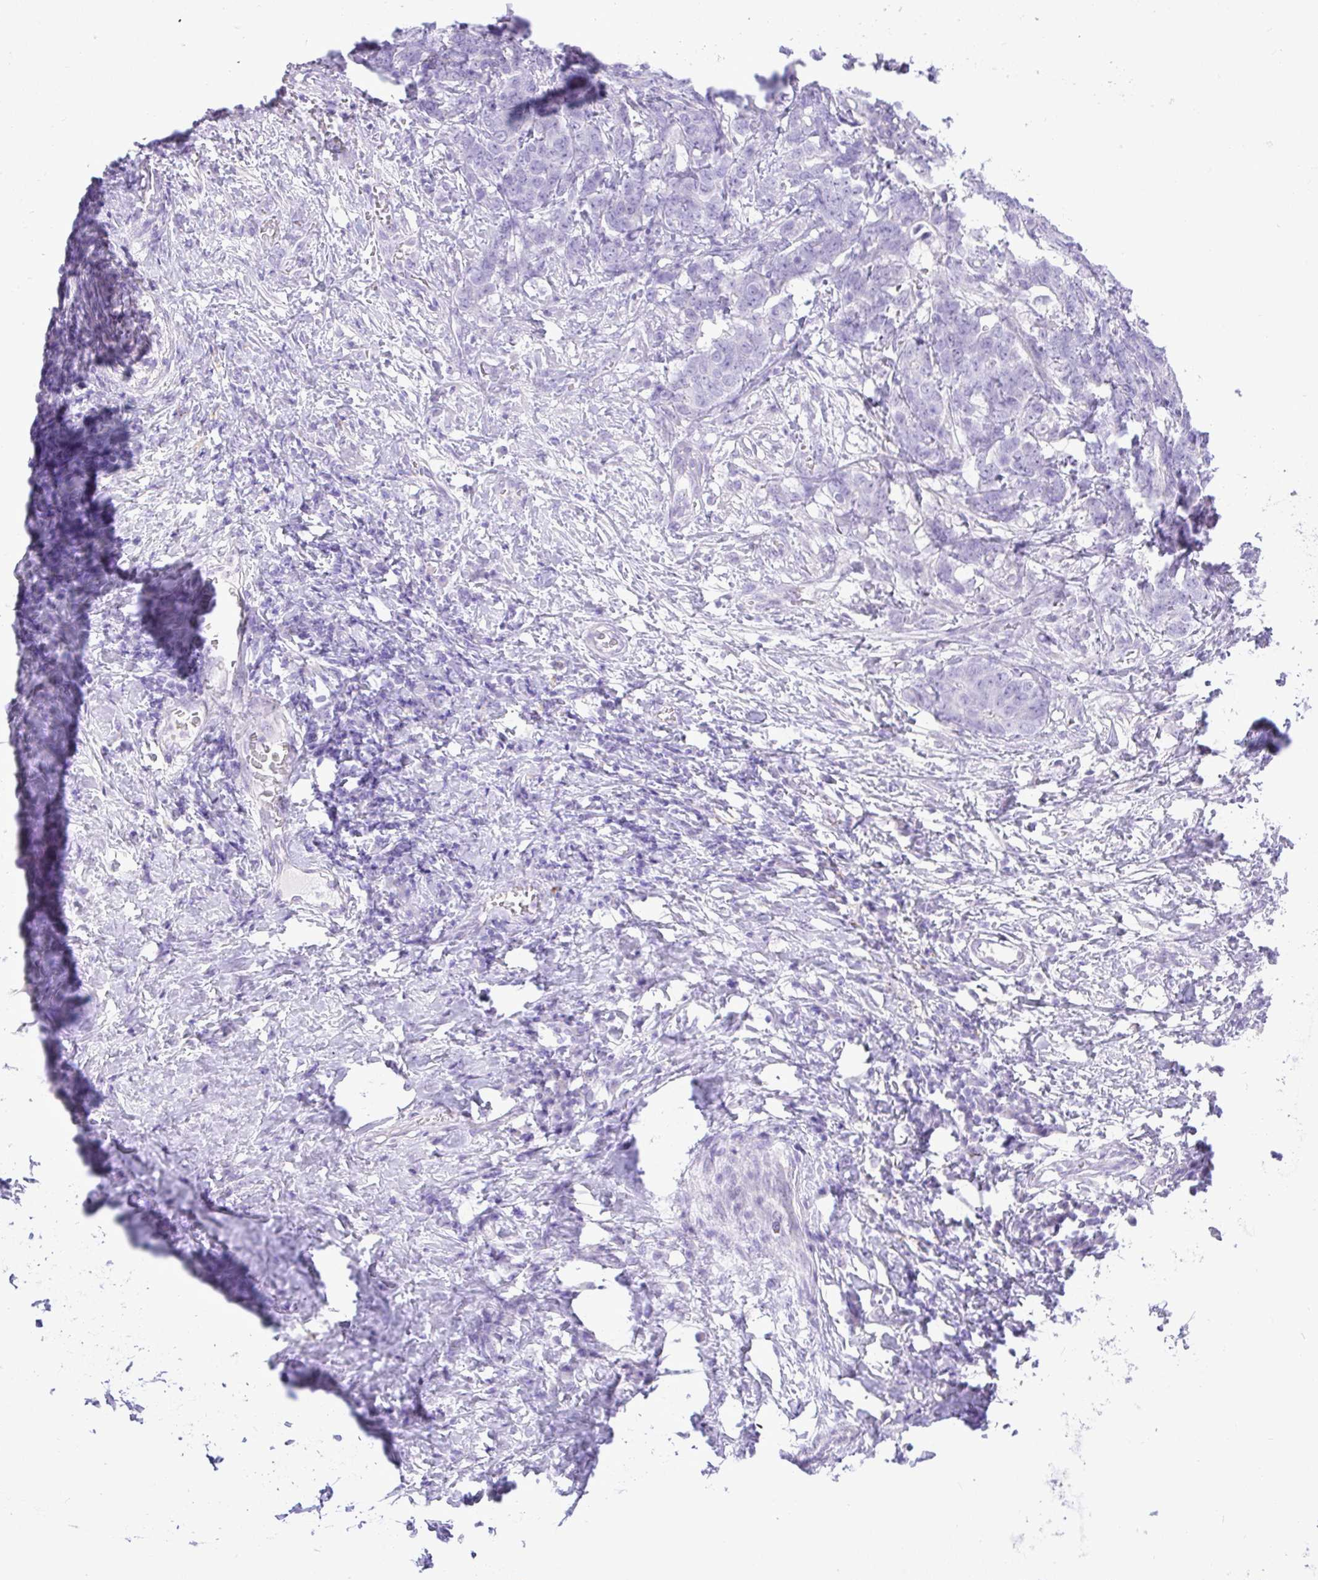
{"staining": {"intensity": "negative", "quantity": "none", "location": "none"}, "tissue": "stomach cancer", "cell_type": "Tumor cells", "image_type": "cancer", "snomed": [{"axis": "morphology", "description": "Normal tissue, NOS"}, {"axis": "morphology", "description": "Adenocarcinoma, NOS"}, {"axis": "topography", "description": "Stomach"}], "caption": "This is a histopathology image of IHC staining of stomach cancer, which shows no expression in tumor cells.", "gene": "ZNF101", "patient": {"sex": "female", "age": 64}}